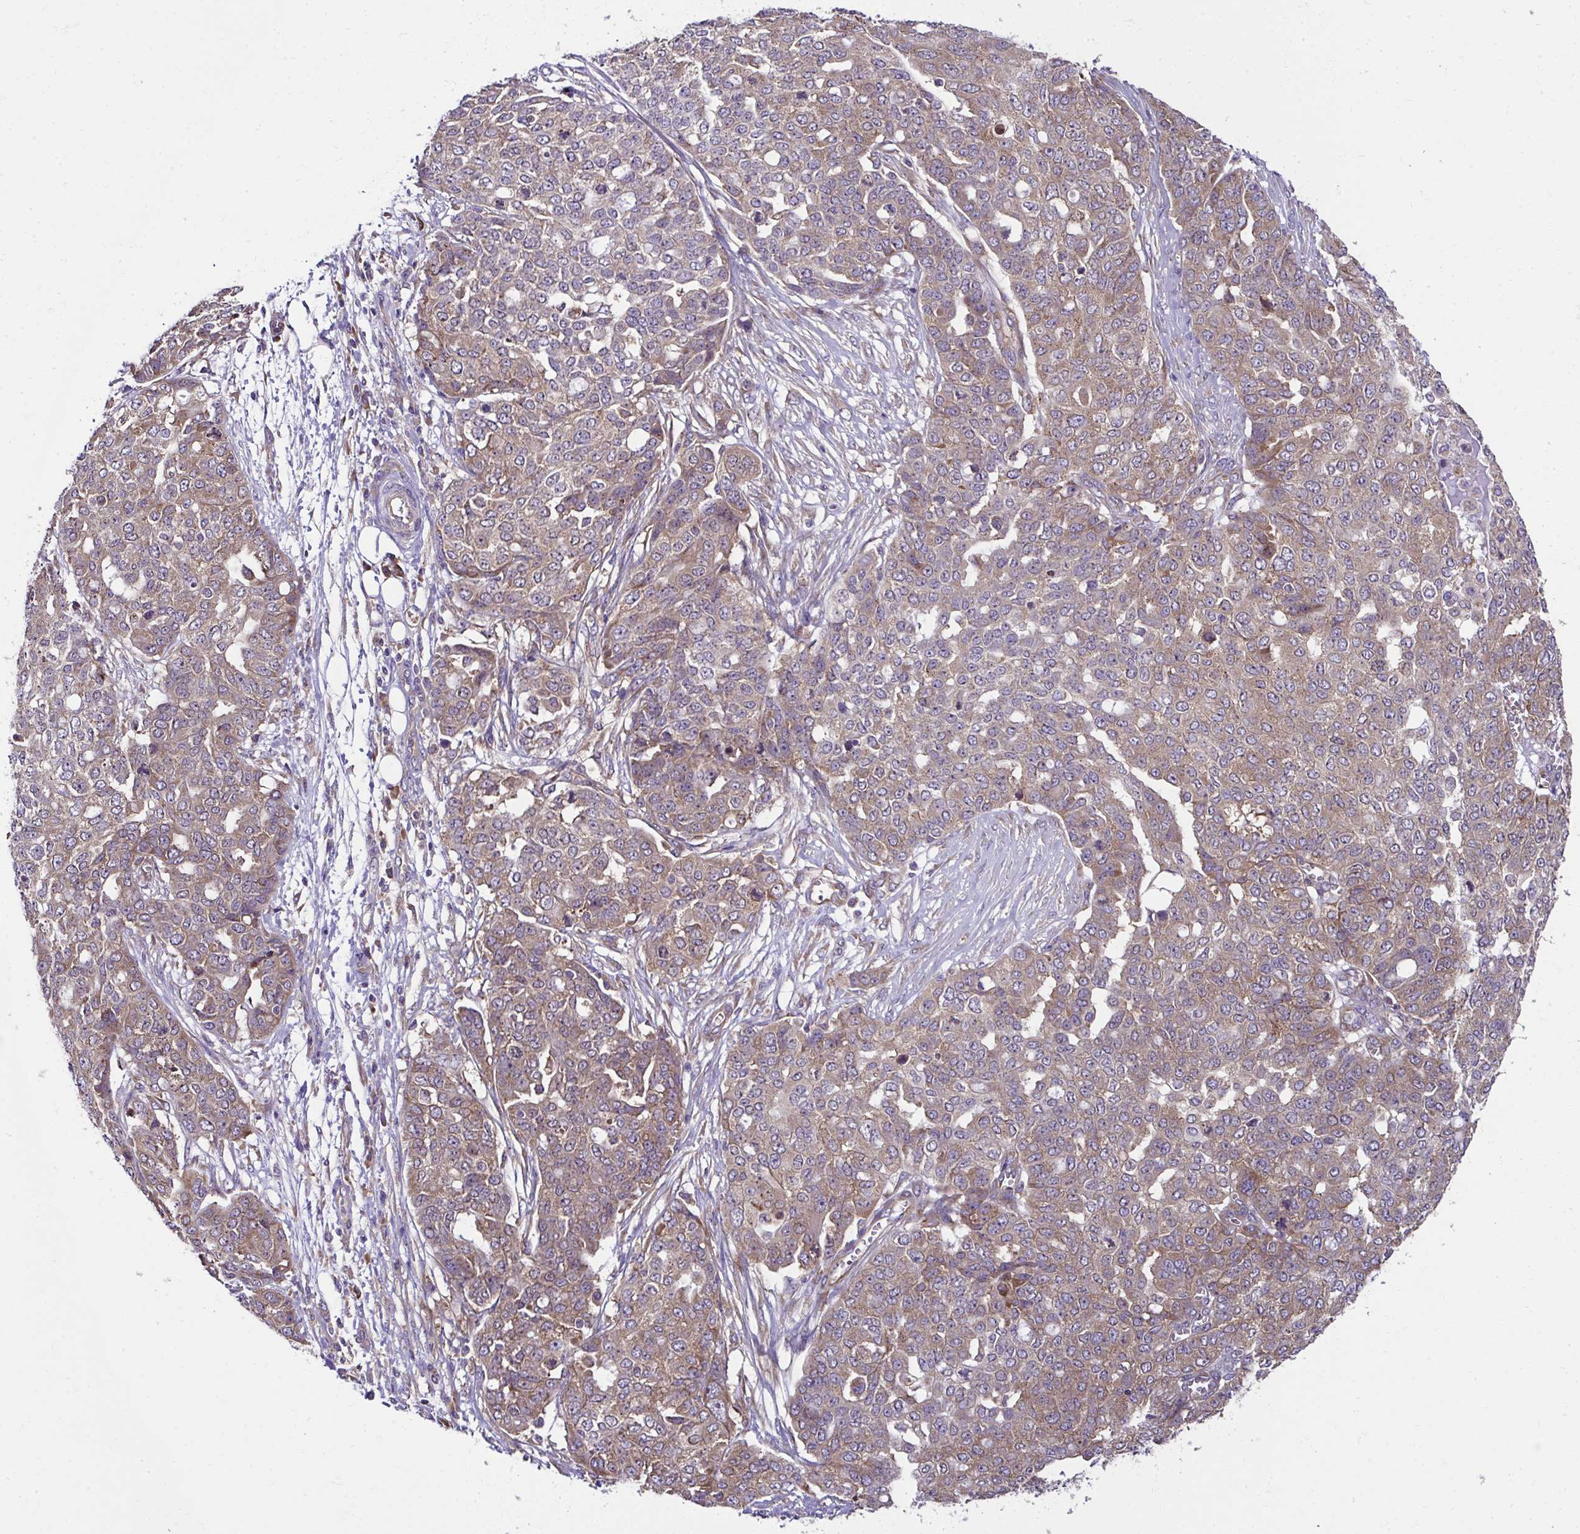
{"staining": {"intensity": "moderate", "quantity": ">75%", "location": "cytoplasmic/membranous"}, "tissue": "ovarian cancer", "cell_type": "Tumor cells", "image_type": "cancer", "snomed": [{"axis": "morphology", "description": "Cystadenocarcinoma, serous, NOS"}, {"axis": "topography", "description": "Soft tissue"}, {"axis": "topography", "description": "Ovary"}], "caption": "IHC photomicrograph of neoplastic tissue: human ovarian serous cystadenocarcinoma stained using immunohistochemistry (IHC) reveals medium levels of moderate protein expression localized specifically in the cytoplasmic/membranous of tumor cells, appearing as a cytoplasmic/membranous brown color.", "gene": "RPS7", "patient": {"sex": "female", "age": 57}}